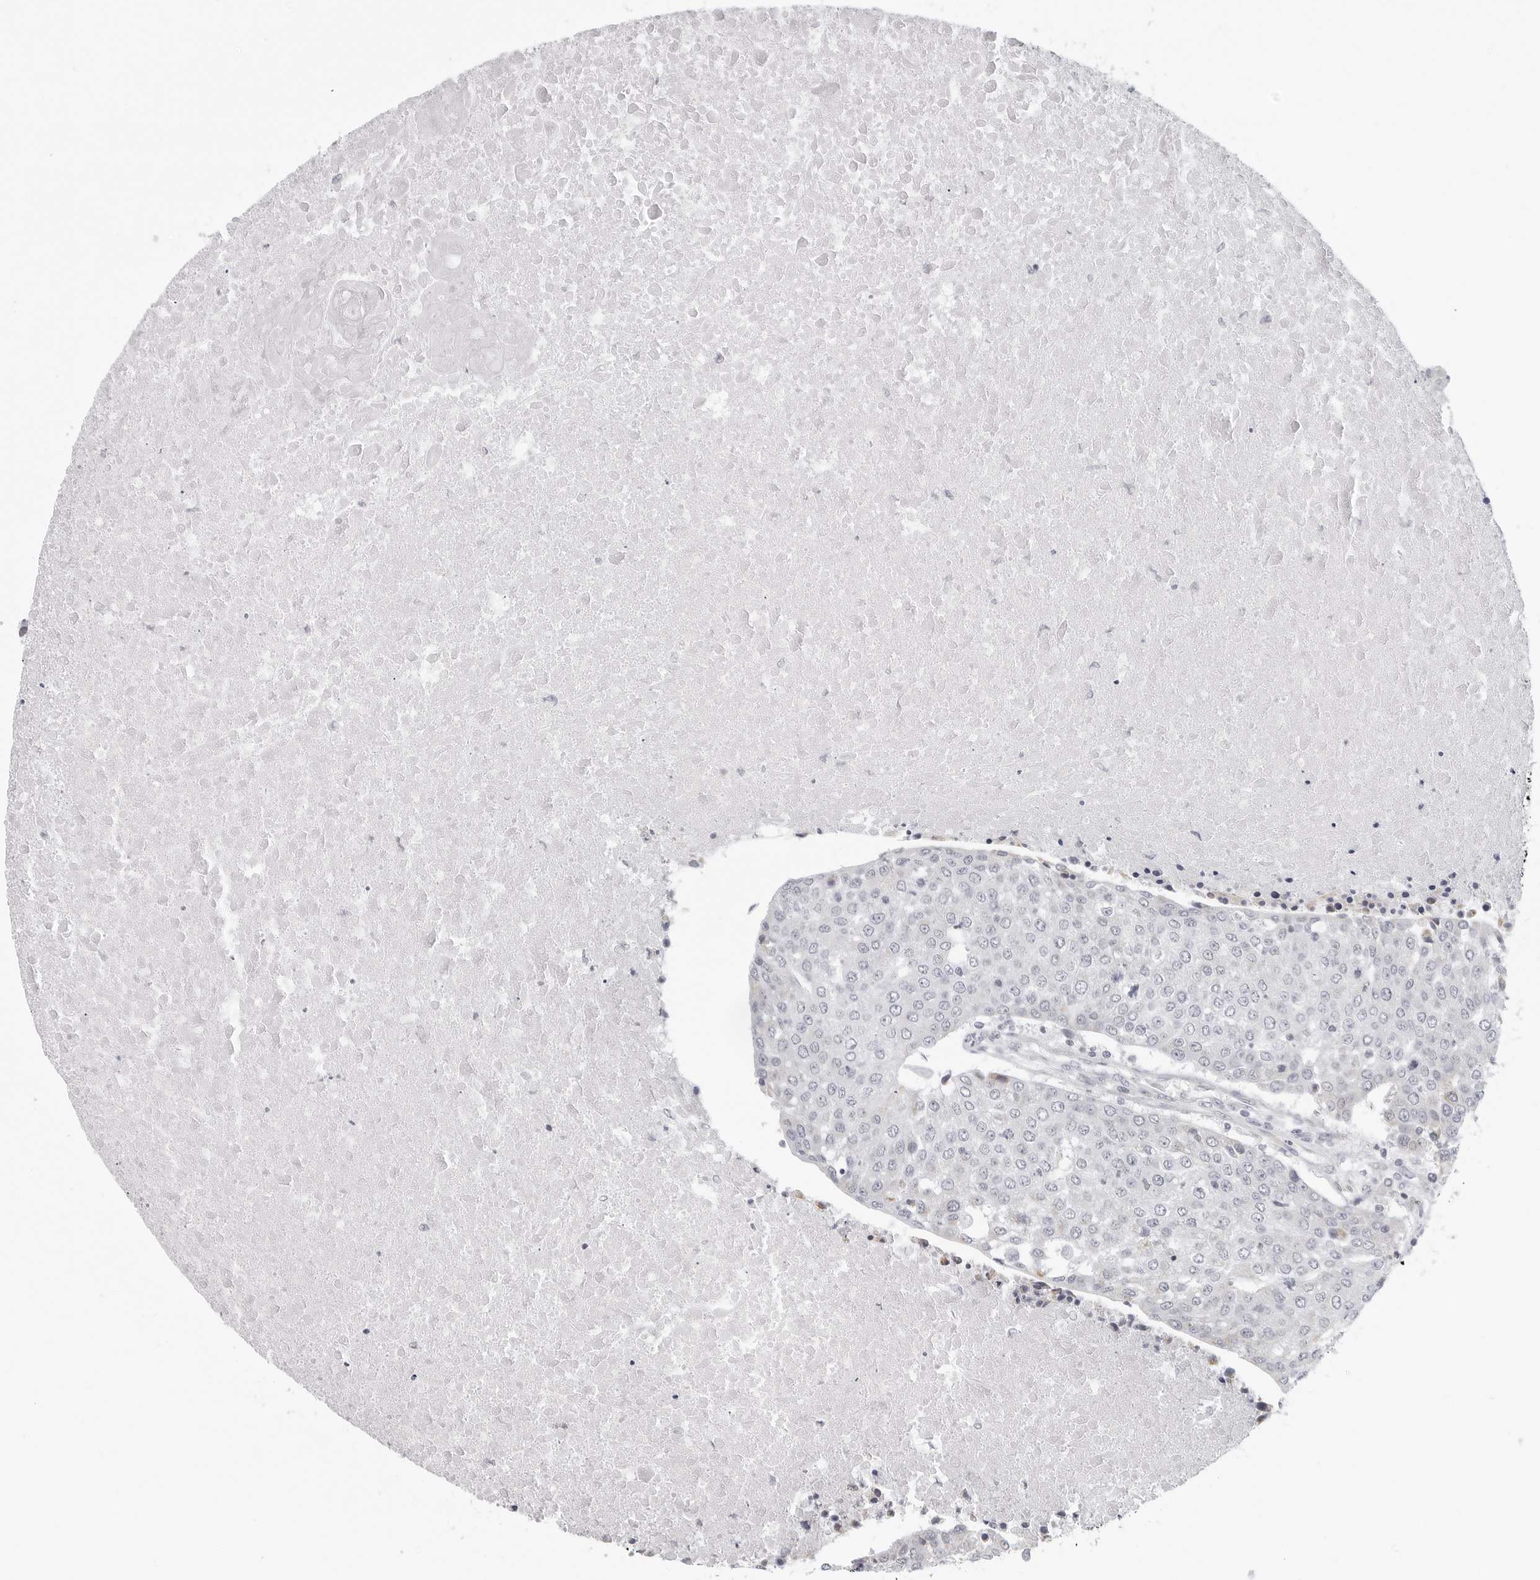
{"staining": {"intensity": "negative", "quantity": "none", "location": "none"}, "tissue": "urothelial cancer", "cell_type": "Tumor cells", "image_type": "cancer", "snomed": [{"axis": "morphology", "description": "Urothelial carcinoma, High grade"}, {"axis": "topography", "description": "Urinary bladder"}], "caption": "Image shows no protein staining in tumor cells of urothelial cancer tissue. The staining is performed using DAB brown chromogen with nuclei counter-stained in using hematoxylin.", "gene": "MAP7D1", "patient": {"sex": "female", "age": 85}}